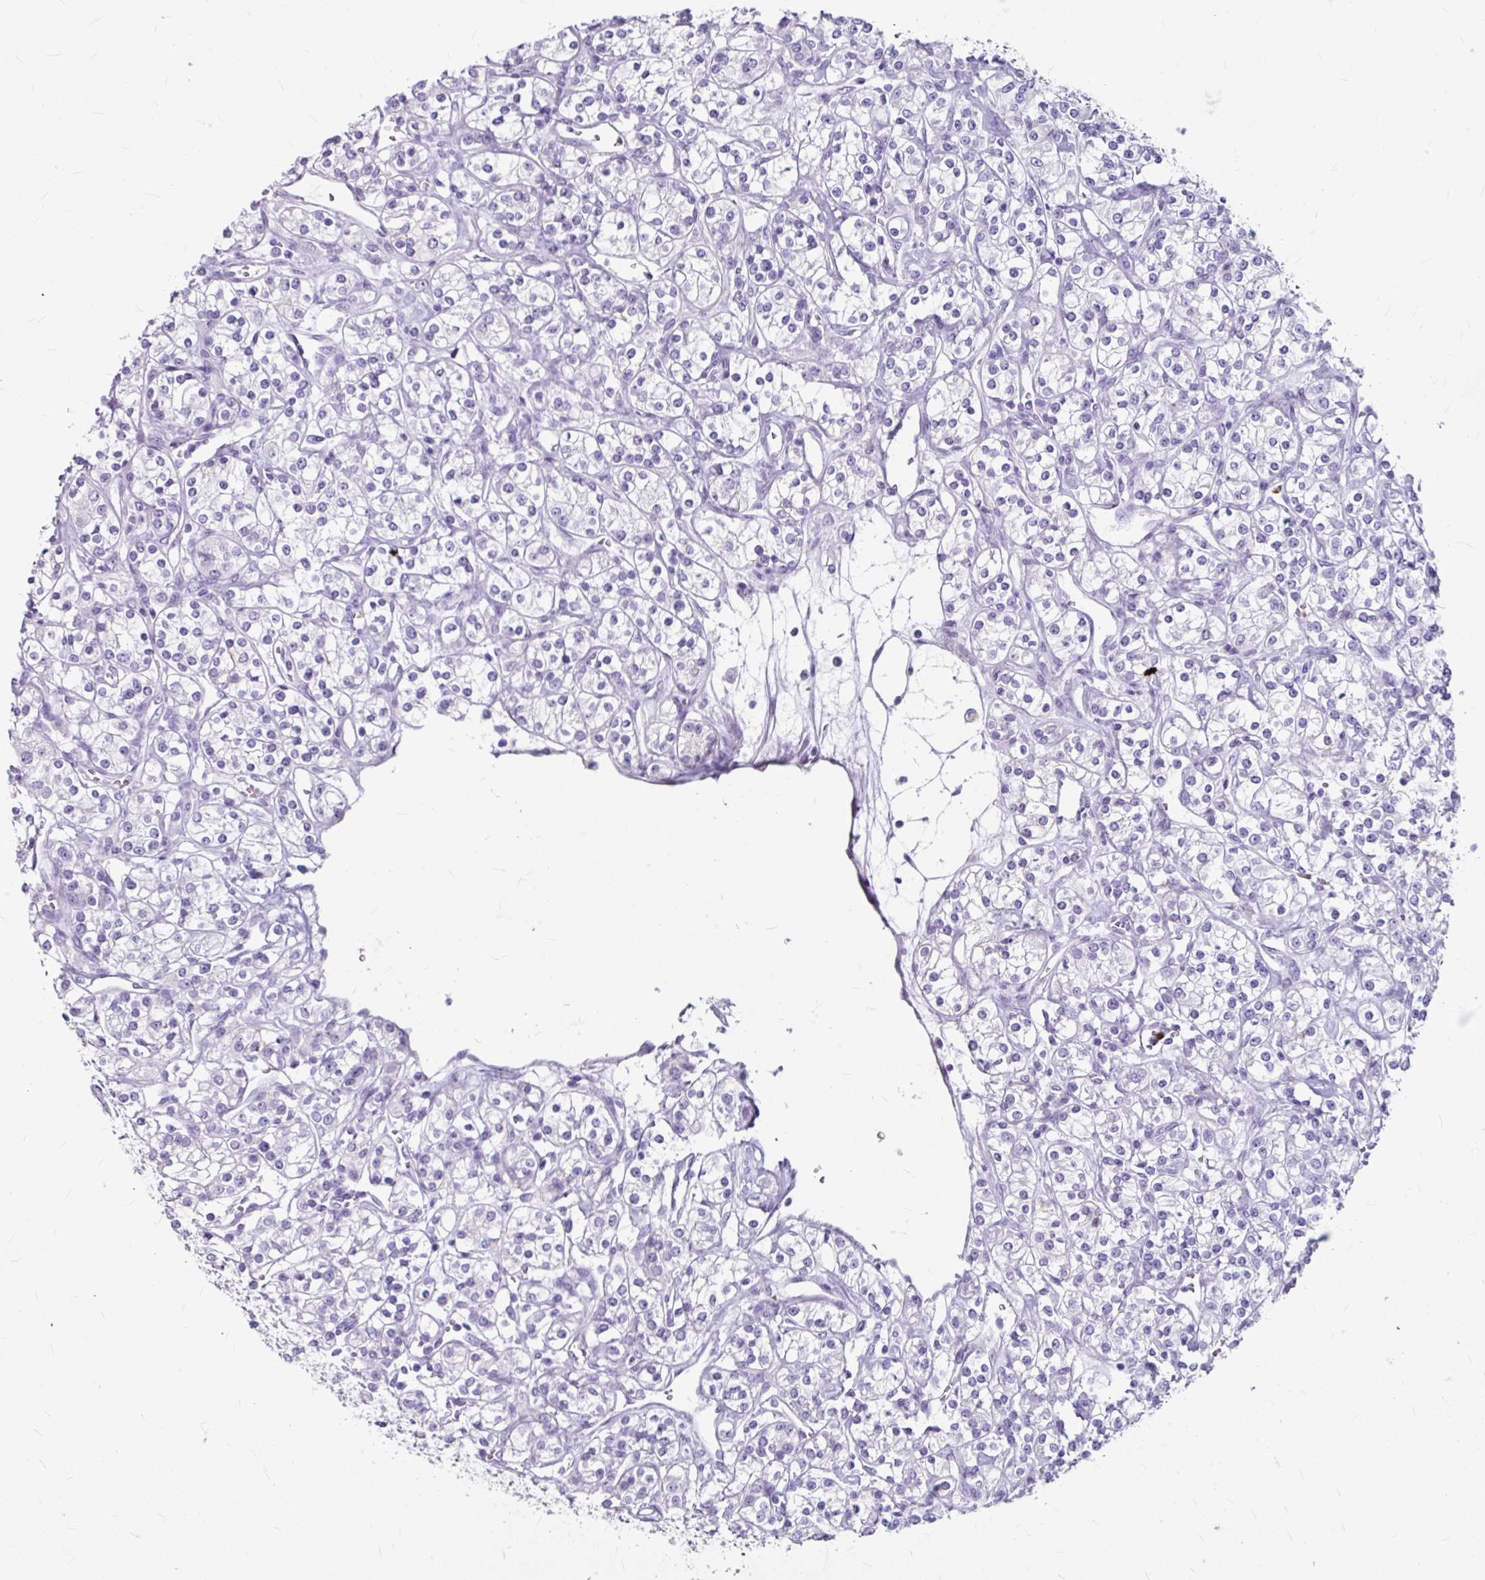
{"staining": {"intensity": "negative", "quantity": "none", "location": "none"}, "tissue": "renal cancer", "cell_type": "Tumor cells", "image_type": "cancer", "snomed": [{"axis": "morphology", "description": "Adenocarcinoma, NOS"}, {"axis": "topography", "description": "Kidney"}], "caption": "High power microscopy micrograph of an immunohistochemistry (IHC) photomicrograph of renal adenocarcinoma, revealing no significant expression in tumor cells.", "gene": "ANKRD1", "patient": {"sex": "male", "age": 77}}